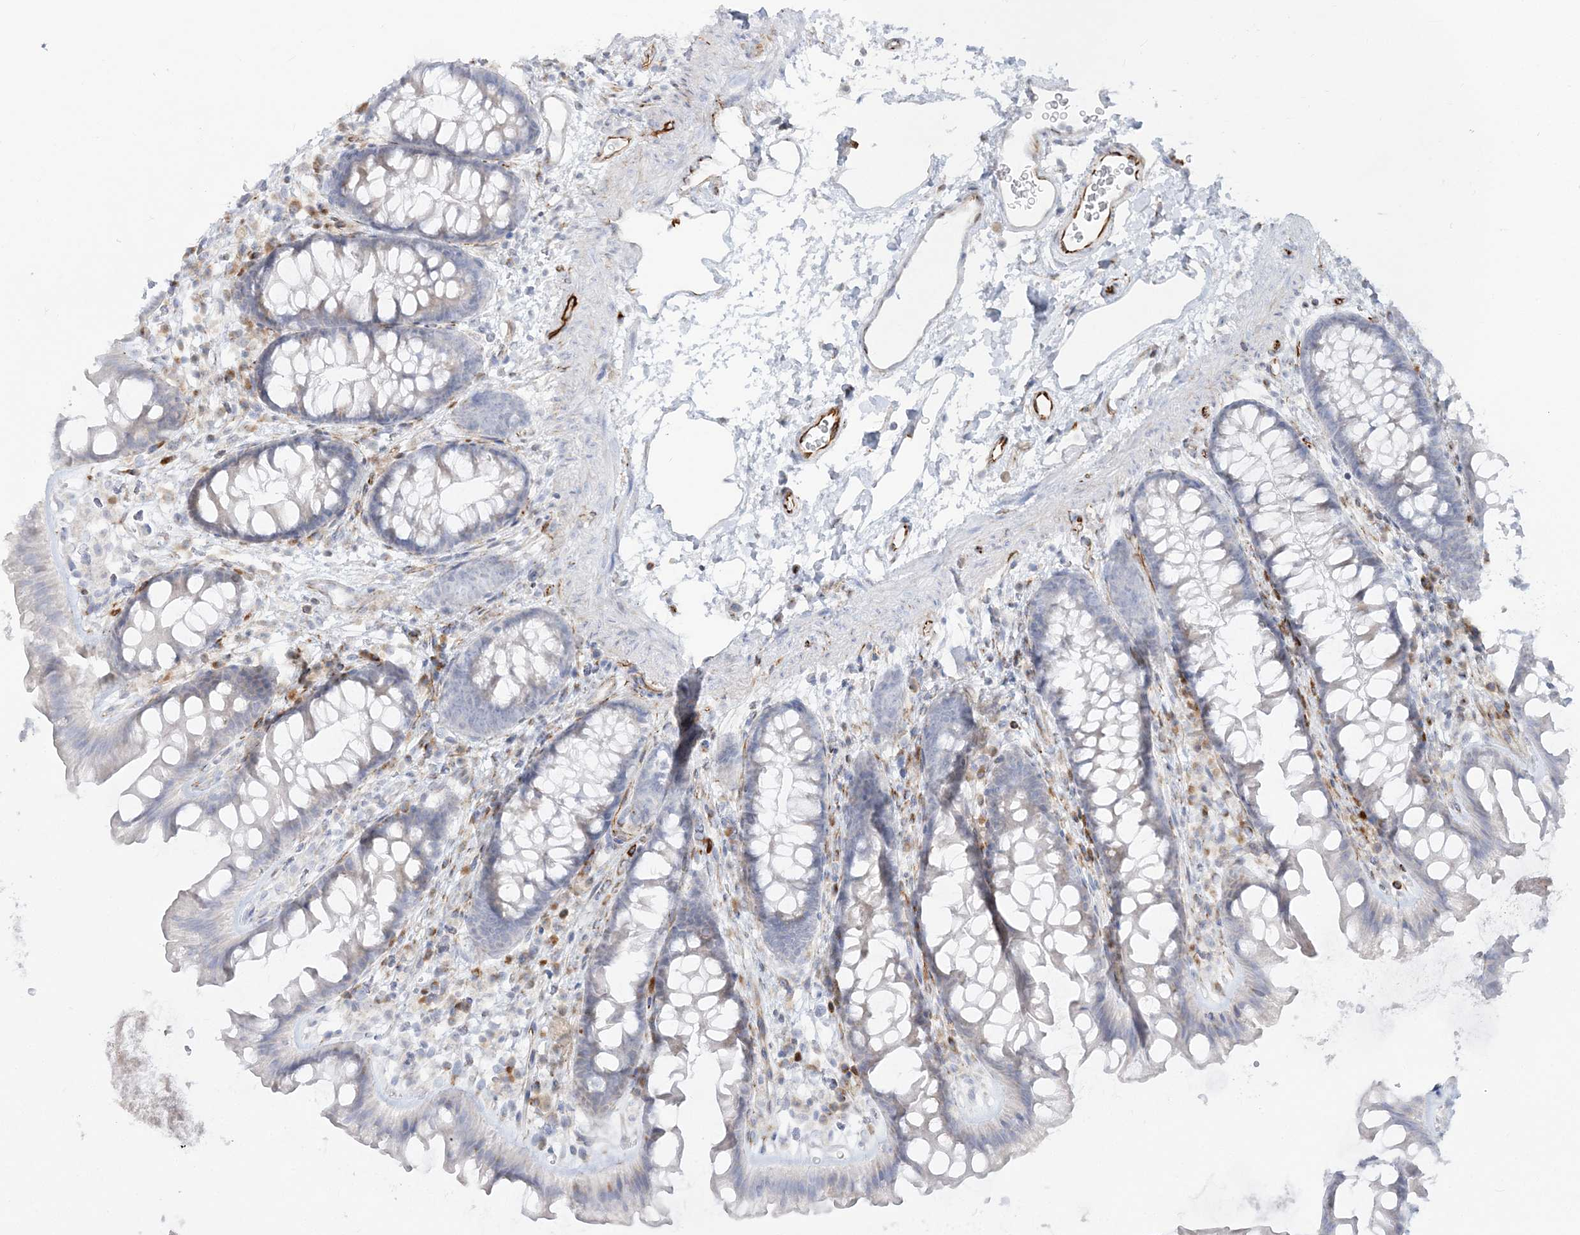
{"staining": {"intensity": "strong", "quantity": ">75%", "location": "cytoplasmic/membranous"}, "tissue": "colon", "cell_type": "Endothelial cells", "image_type": "normal", "snomed": [{"axis": "morphology", "description": "Normal tissue, NOS"}, {"axis": "topography", "description": "Colon"}], "caption": "Human colon stained for a protein (brown) reveals strong cytoplasmic/membranous positive expression in approximately >75% of endothelial cells.", "gene": "PPIL6", "patient": {"sex": "female", "age": 62}}